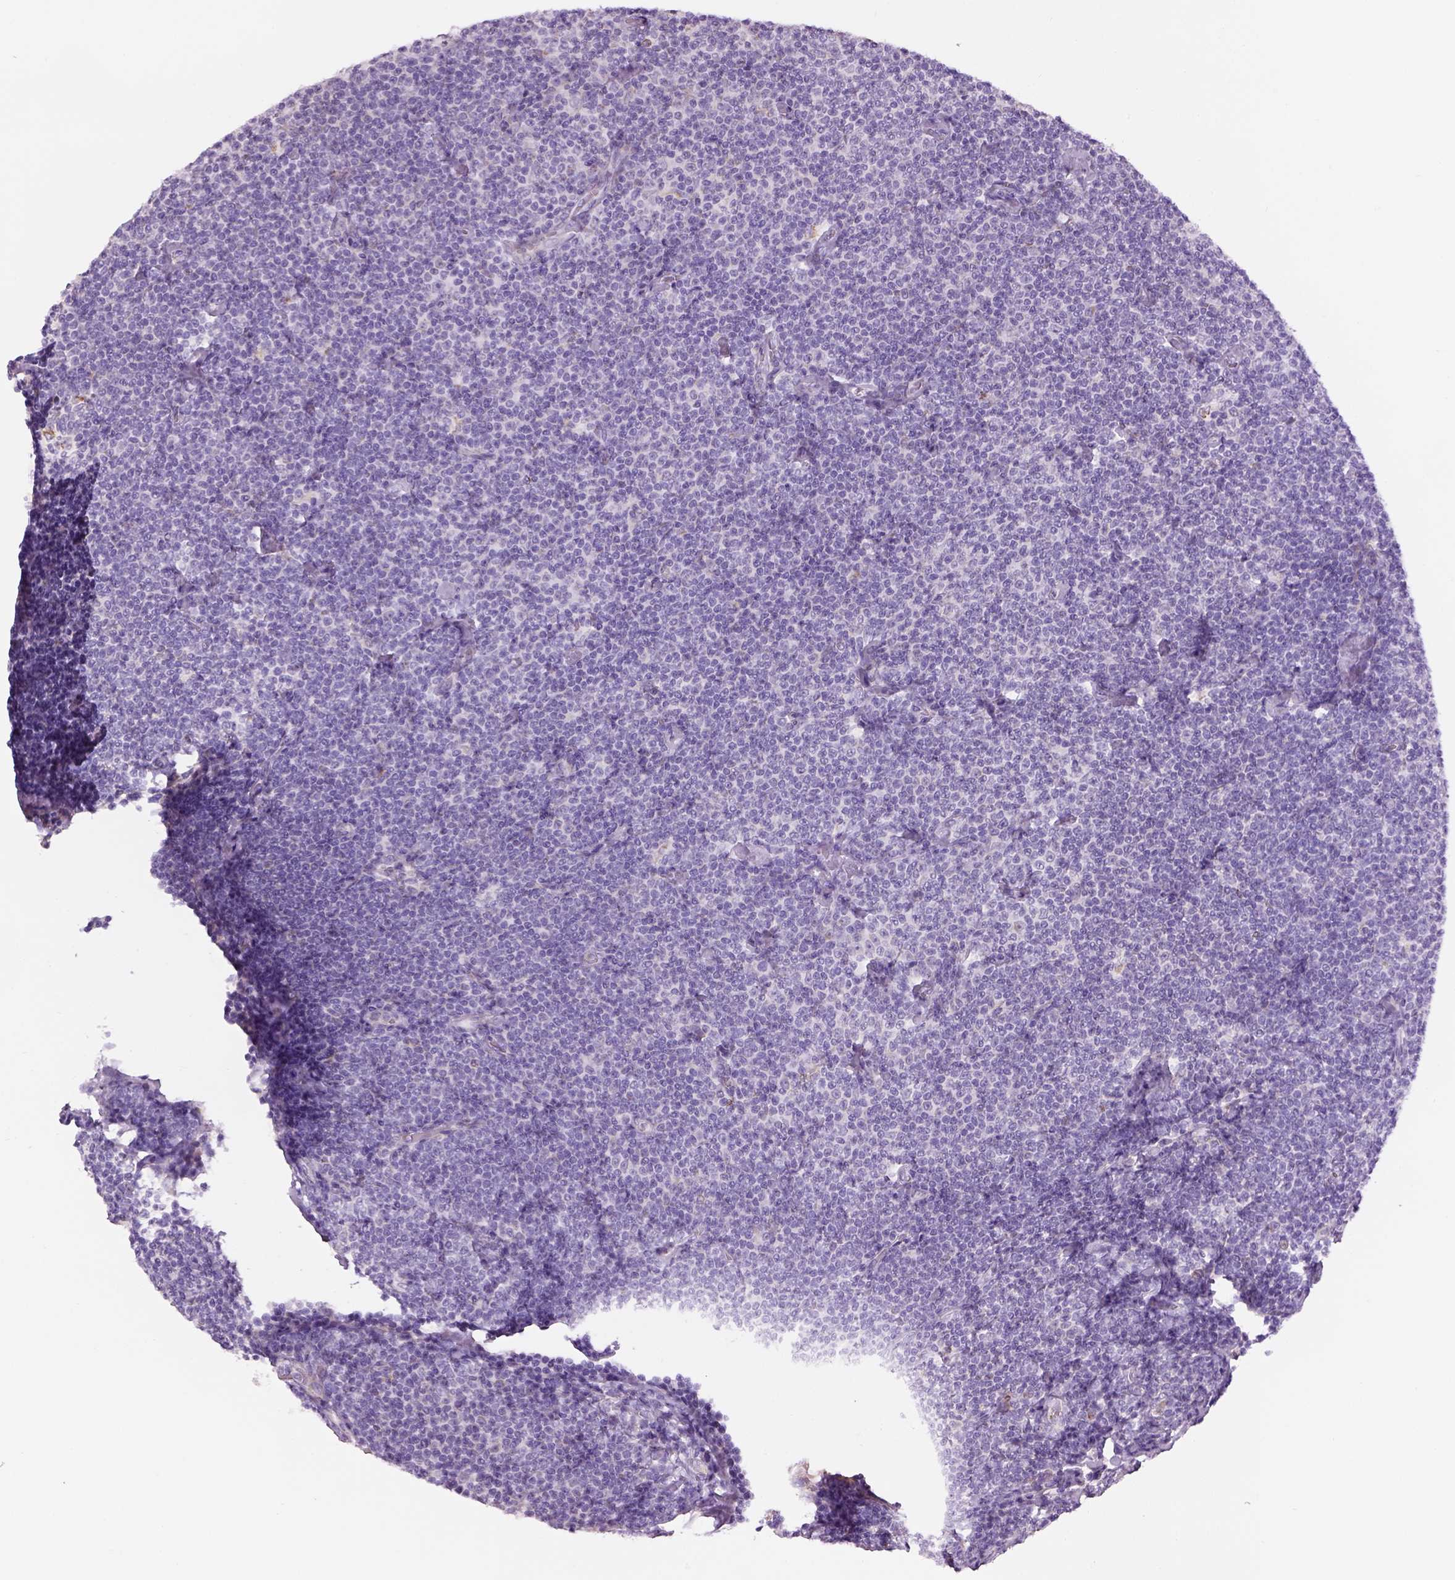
{"staining": {"intensity": "negative", "quantity": "none", "location": "none"}, "tissue": "lymphoma", "cell_type": "Tumor cells", "image_type": "cancer", "snomed": [{"axis": "morphology", "description": "Malignant lymphoma, non-Hodgkin's type, Low grade"}, {"axis": "topography", "description": "Lymph node"}], "caption": "Immunohistochemistry (IHC) of malignant lymphoma, non-Hodgkin's type (low-grade) reveals no positivity in tumor cells.", "gene": "IFT52", "patient": {"sex": "male", "age": 81}}